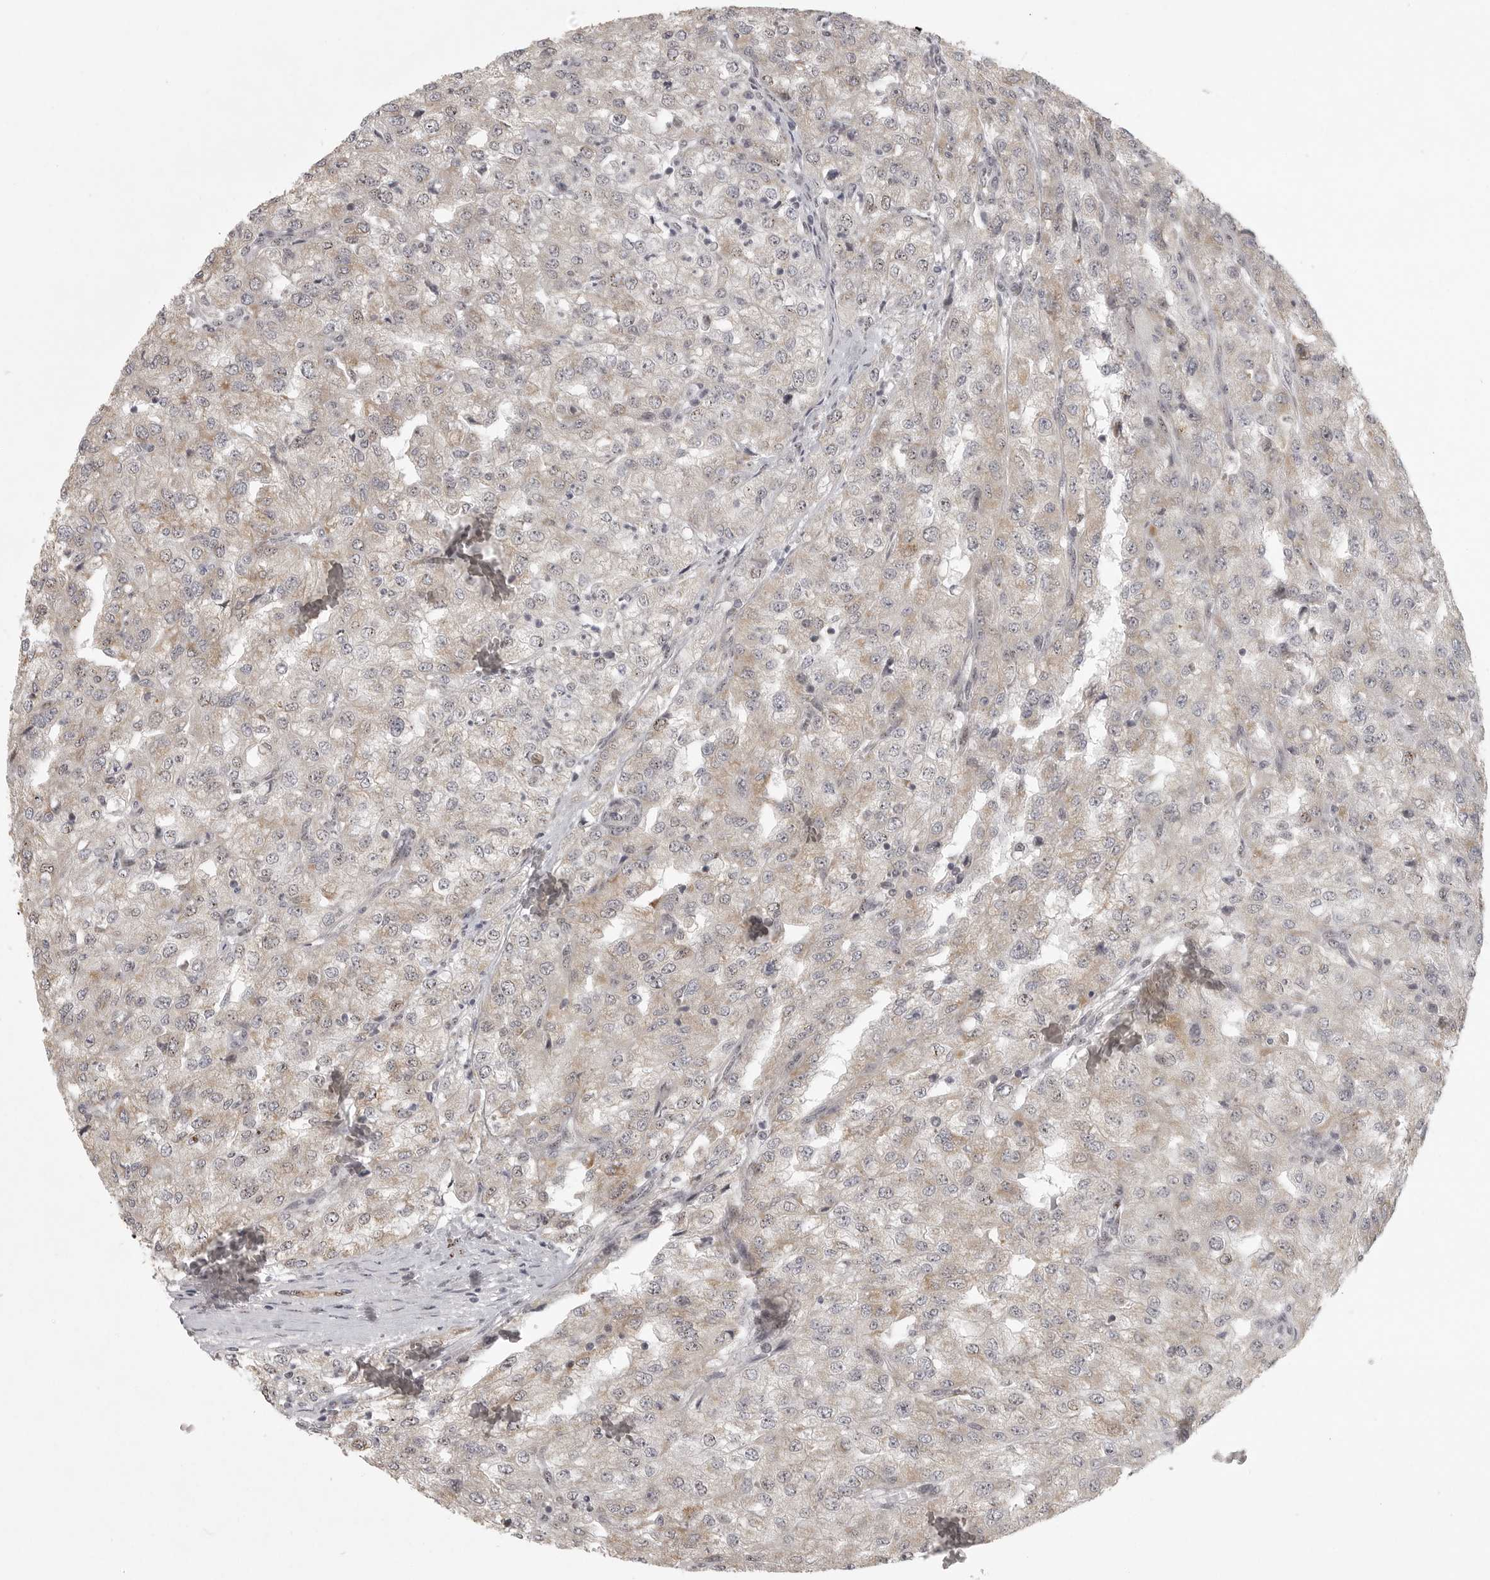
{"staining": {"intensity": "weak", "quantity": ">75%", "location": "cytoplasmic/membranous"}, "tissue": "renal cancer", "cell_type": "Tumor cells", "image_type": "cancer", "snomed": [{"axis": "morphology", "description": "Adenocarcinoma, NOS"}, {"axis": "topography", "description": "Kidney"}], "caption": "Renal adenocarcinoma tissue shows weak cytoplasmic/membranous positivity in about >75% of tumor cells, visualized by immunohistochemistry.", "gene": "POLE2", "patient": {"sex": "female", "age": 54}}